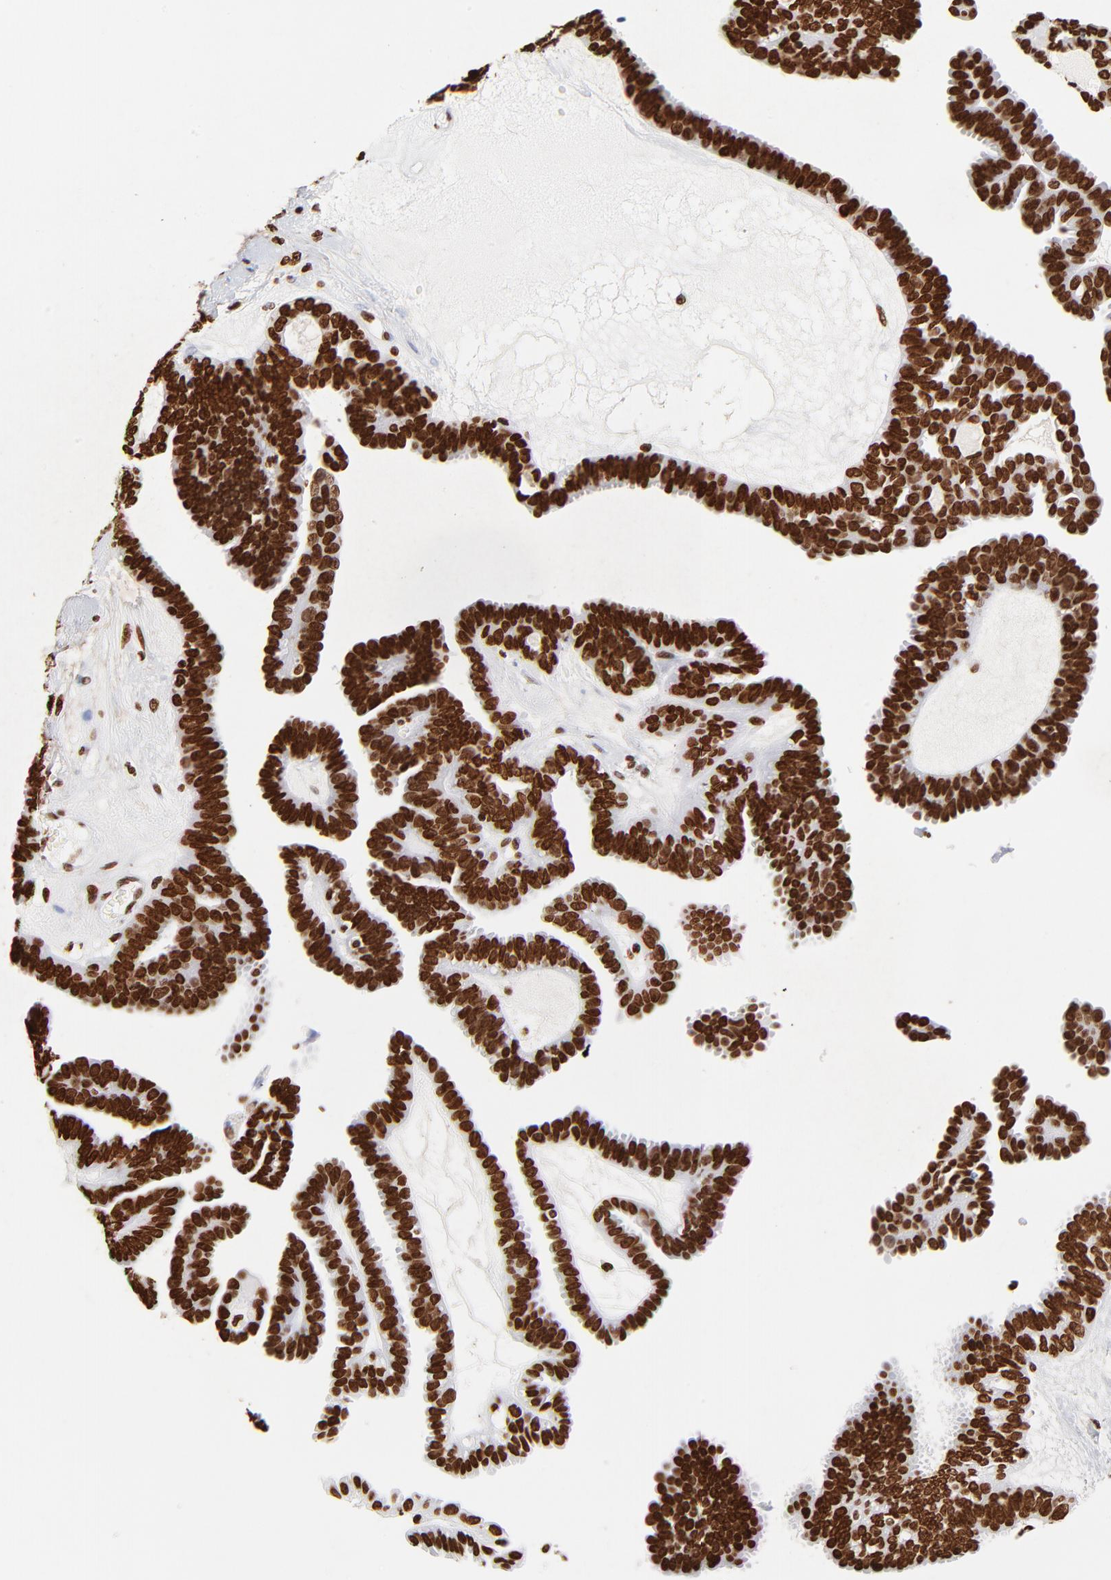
{"staining": {"intensity": "strong", "quantity": ">75%", "location": "nuclear"}, "tissue": "ovarian cancer", "cell_type": "Tumor cells", "image_type": "cancer", "snomed": [{"axis": "morphology", "description": "Cystadenocarcinoma, serous, NOS"}, {"axis": "topography", "description": "Ovary"}], "caption": "IHC of serous cystadenocarcinoma (ovarian) exhibits high levels of strong nuclear positivity in about >75% of tumor cells.", "gene": "FBH1", "patient": {"sex": "female", "age": 71}}